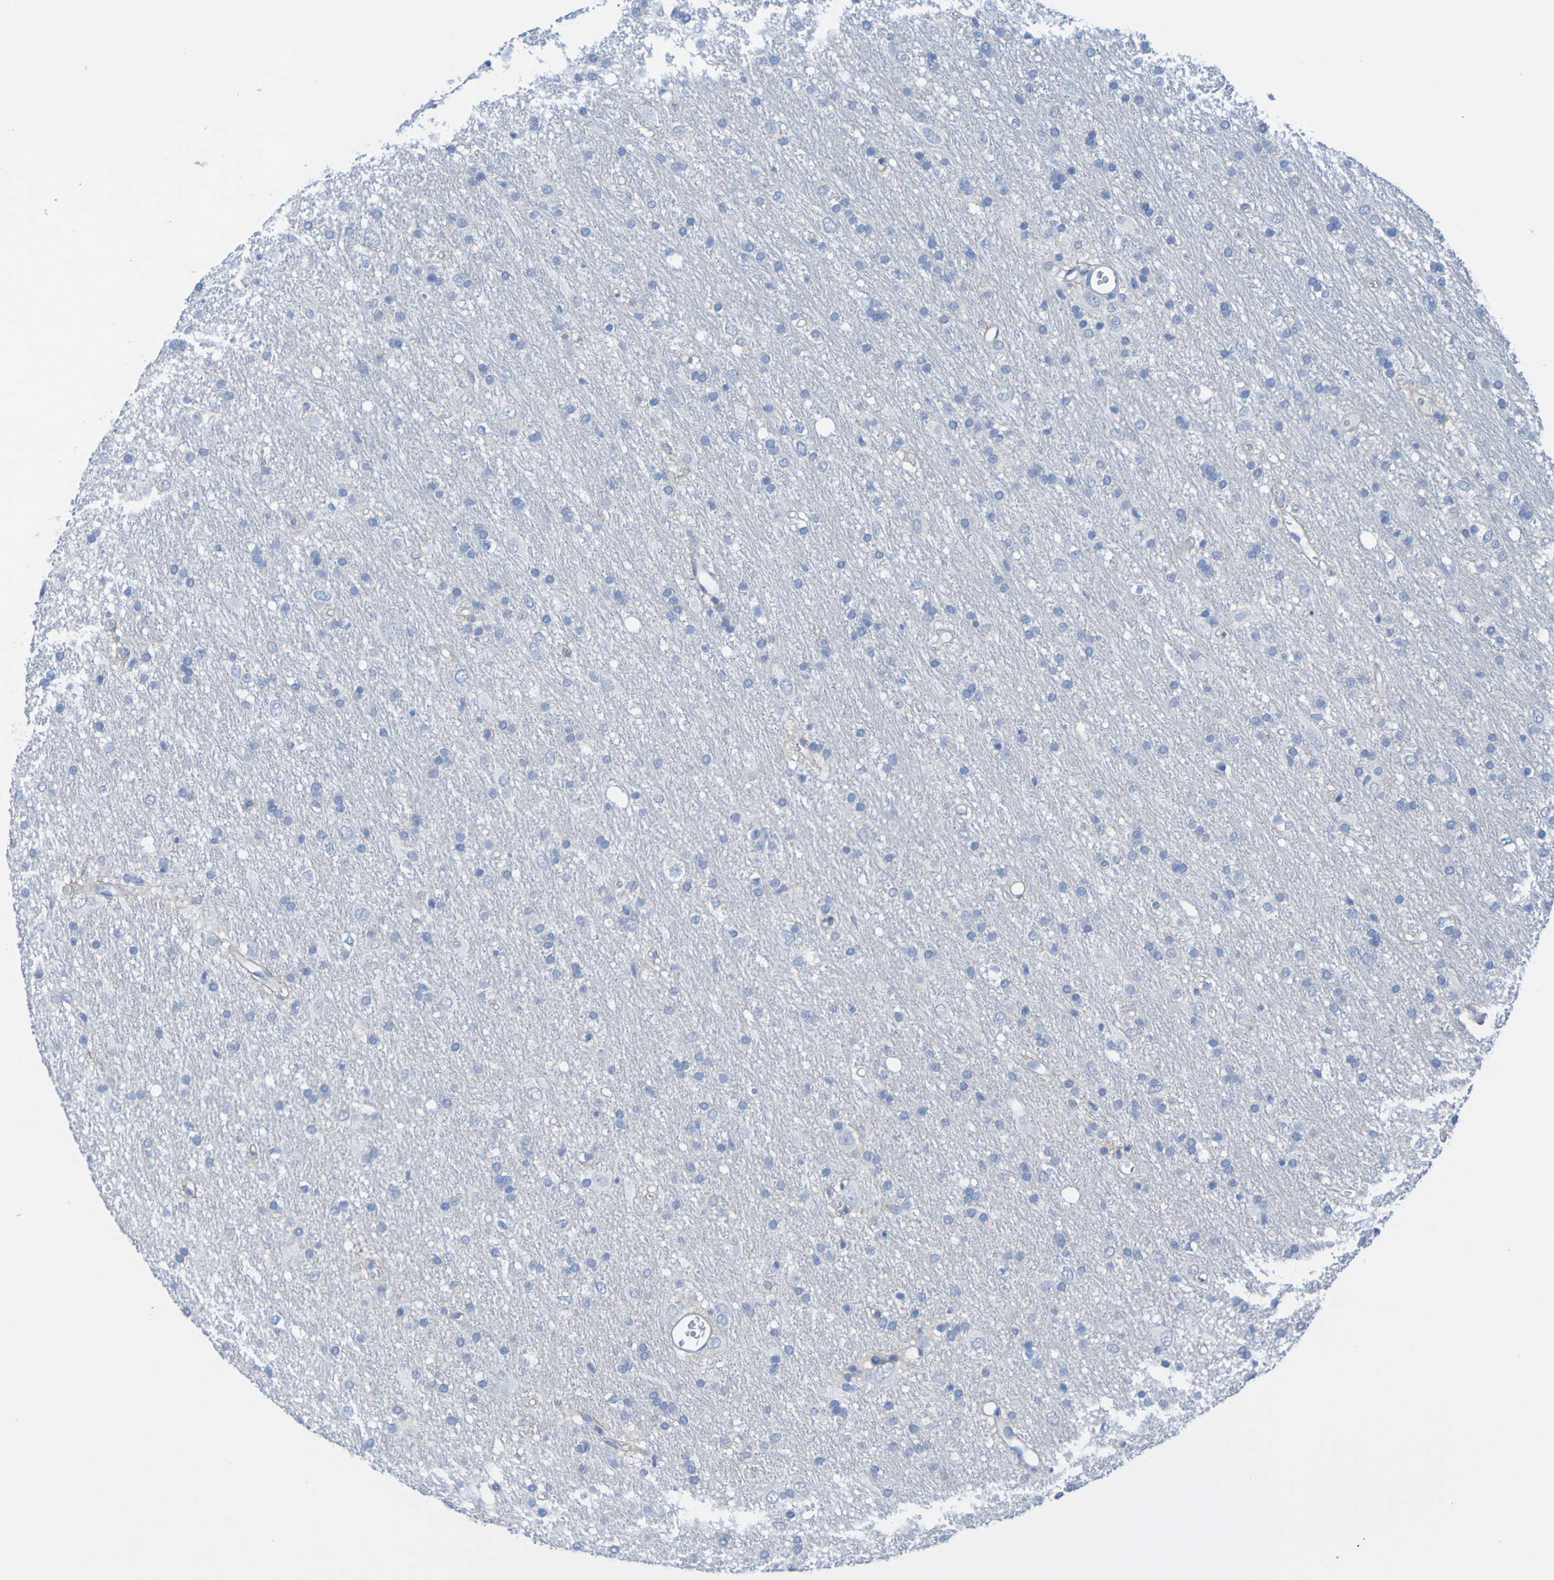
{"staining": {"intensity": "negative", "quantity": "none", "location": "none"}, "tissue": "glioma", "cell_type": "Tumor cells", "image_type": "cancer", "snomed": [{"axis": "morphology", "description": "Glioma, malignant, Low grade"}, {"axis": "topography", "description": "Brain"}], "caption": "Glioma was stained to show a protein in brown. There is no significant expression in tumor cells.", "gene": "ACMSD", "patient": {"sex": "male", "age": 77}}